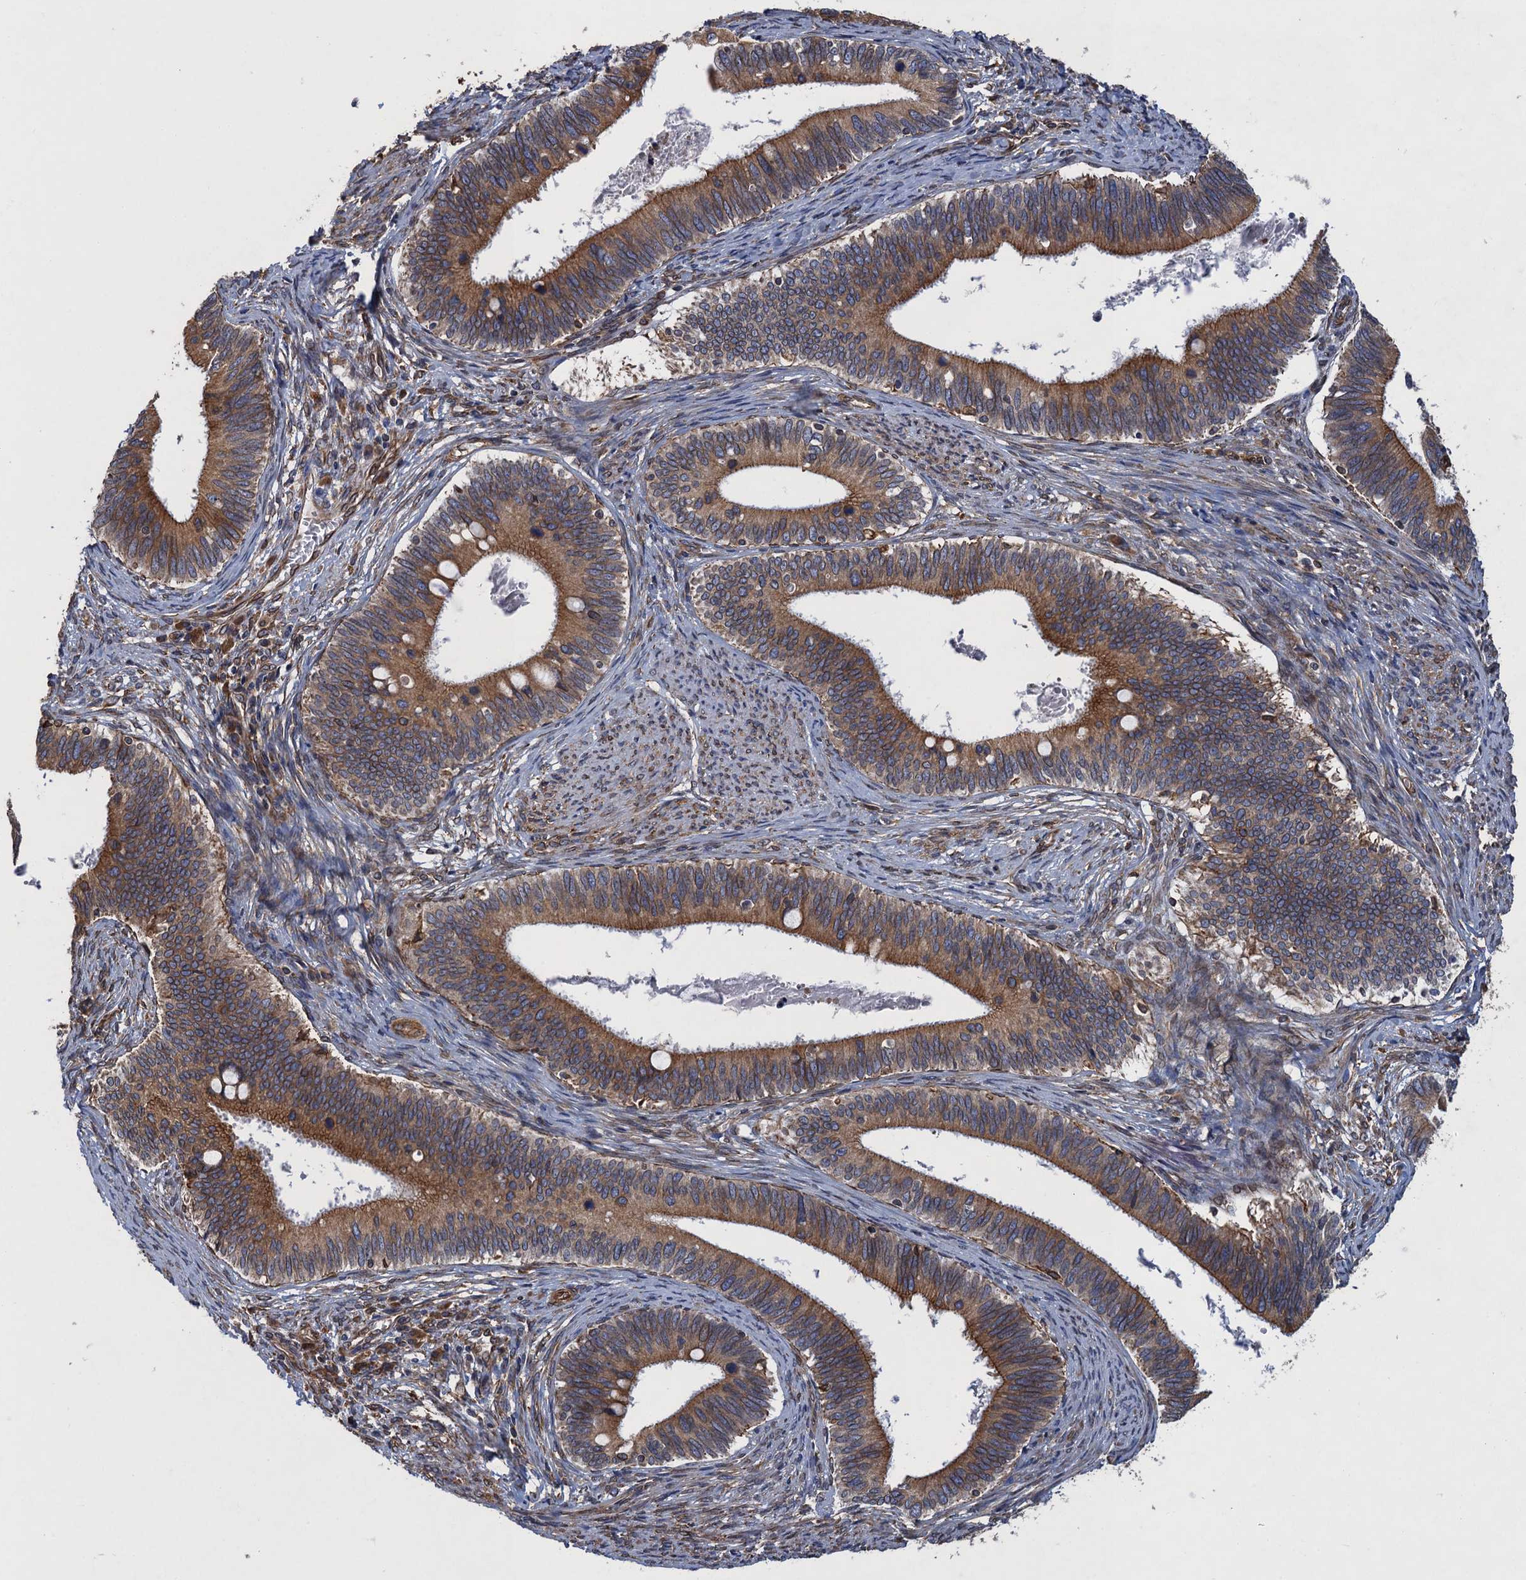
{"staining": {"intensity": "moderate", "quantity": ">75%", "location": "cytoplasmic/membranous"}, "tissue": "cervical cancer", "cell_type": "Tumor cells", "image_type": "cancer", "snomed": [{"axis": "morphology", "description": "Adenocarcinoma, NOS"}, {"axis": "topography", "description": "Cervix"}], "caption": "Moderate cytoplasmic/membranous expression for a protein is appreciated in approximately >75% of tumor cells of cervical cancer using immunohistochemistry.", "gene": "ARMC5", "patient": {"sex": "female", "age": 42}}